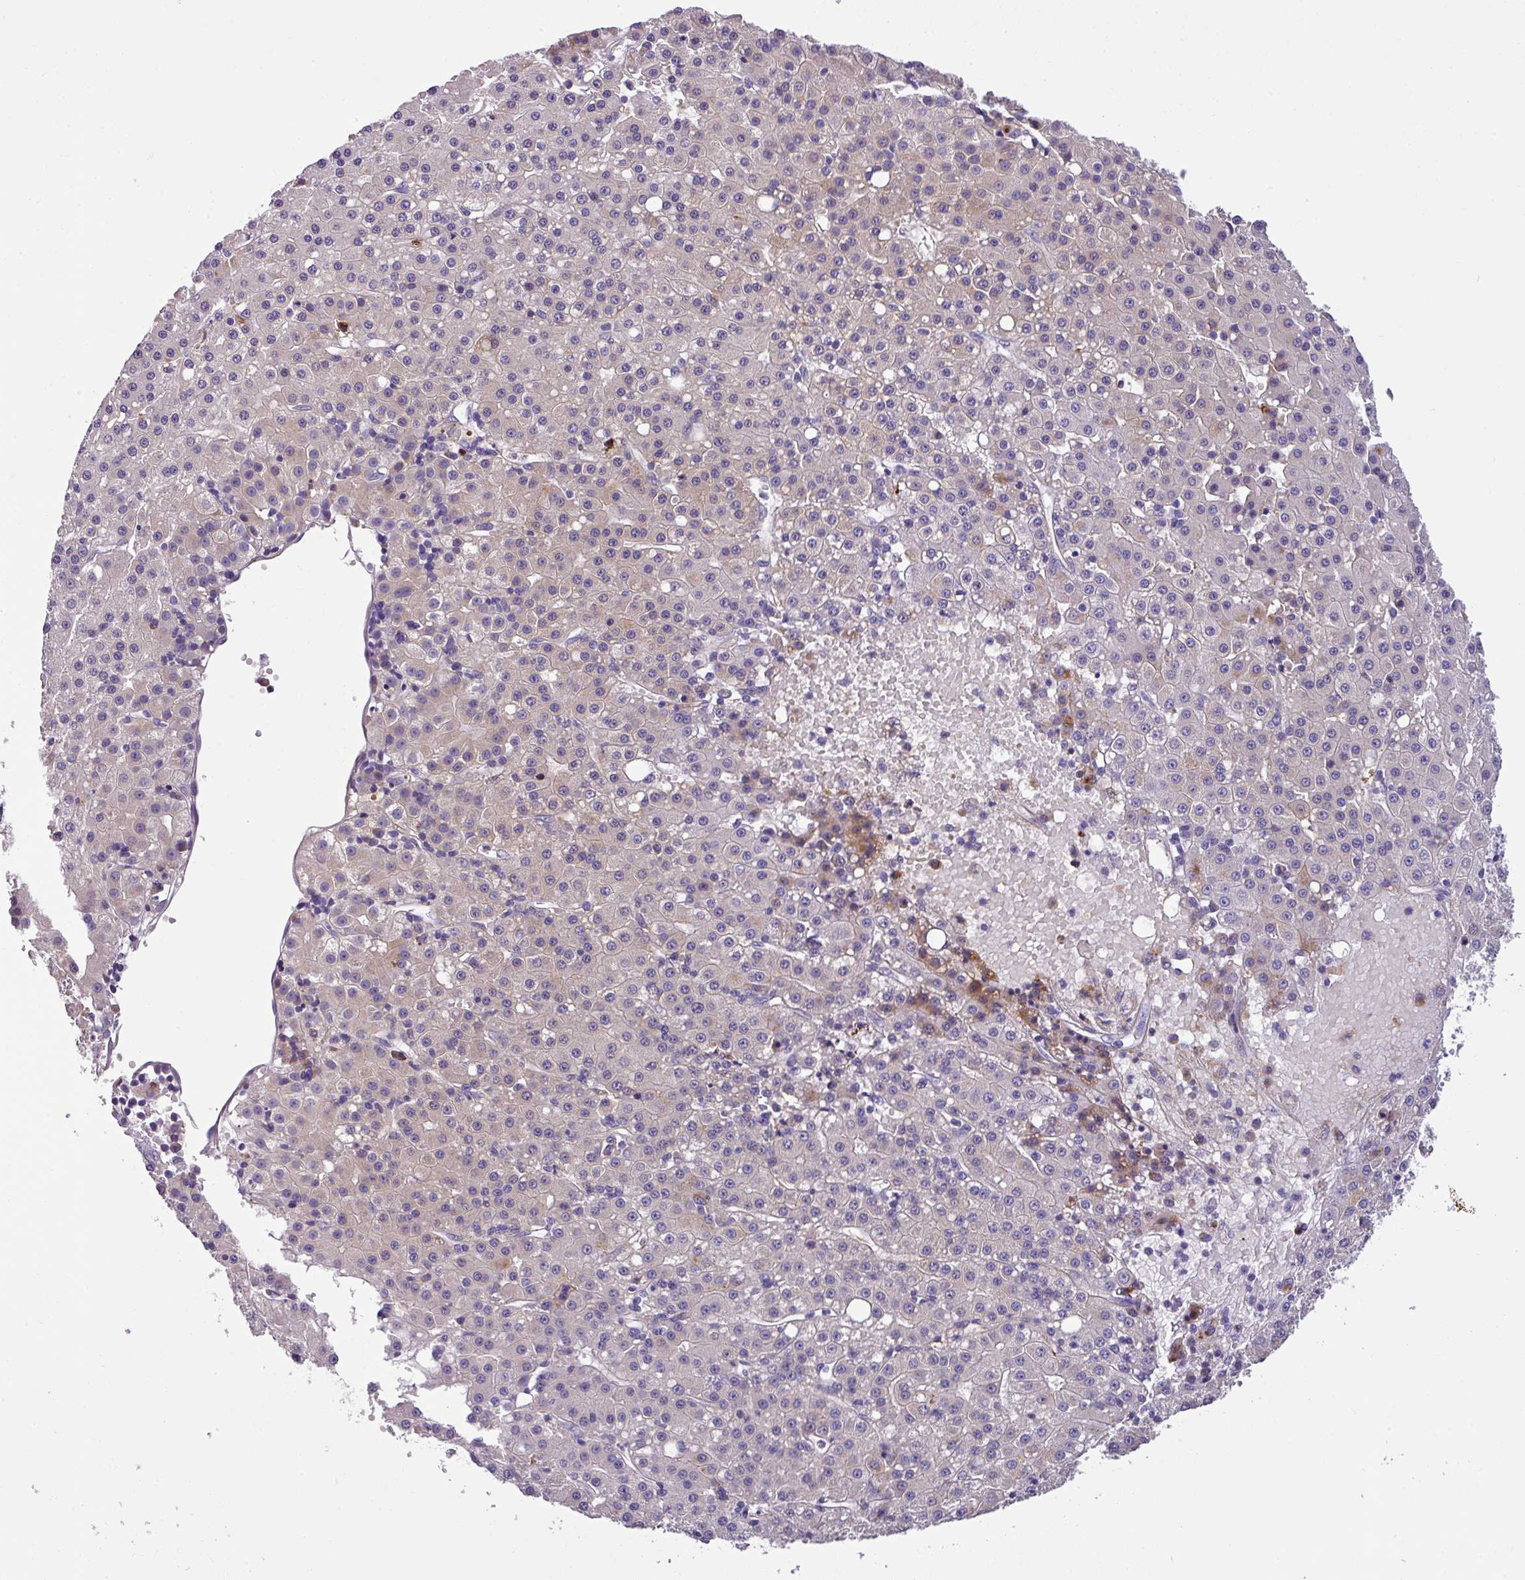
{"staining": {"intensity": "weak", "quantity": "<25%", "location": "cytoplasmic/membranous"}, "tissue": "liver cancer", "cell_type": "Tumor cells", "image_type": "cancer", "snomed": [{"axis": "morphology", "description": "Carcinoma, Hepatocellular, NOS"}, {"axis": "topography", "description": "Liver"}], "caption": "Immunohistochemical staining of hepatocellular carcinoma (liver) displays no significant staining in tumor cells.", "gene": "ANXA2R", "patient": {"sex": "male", "age": 76}}